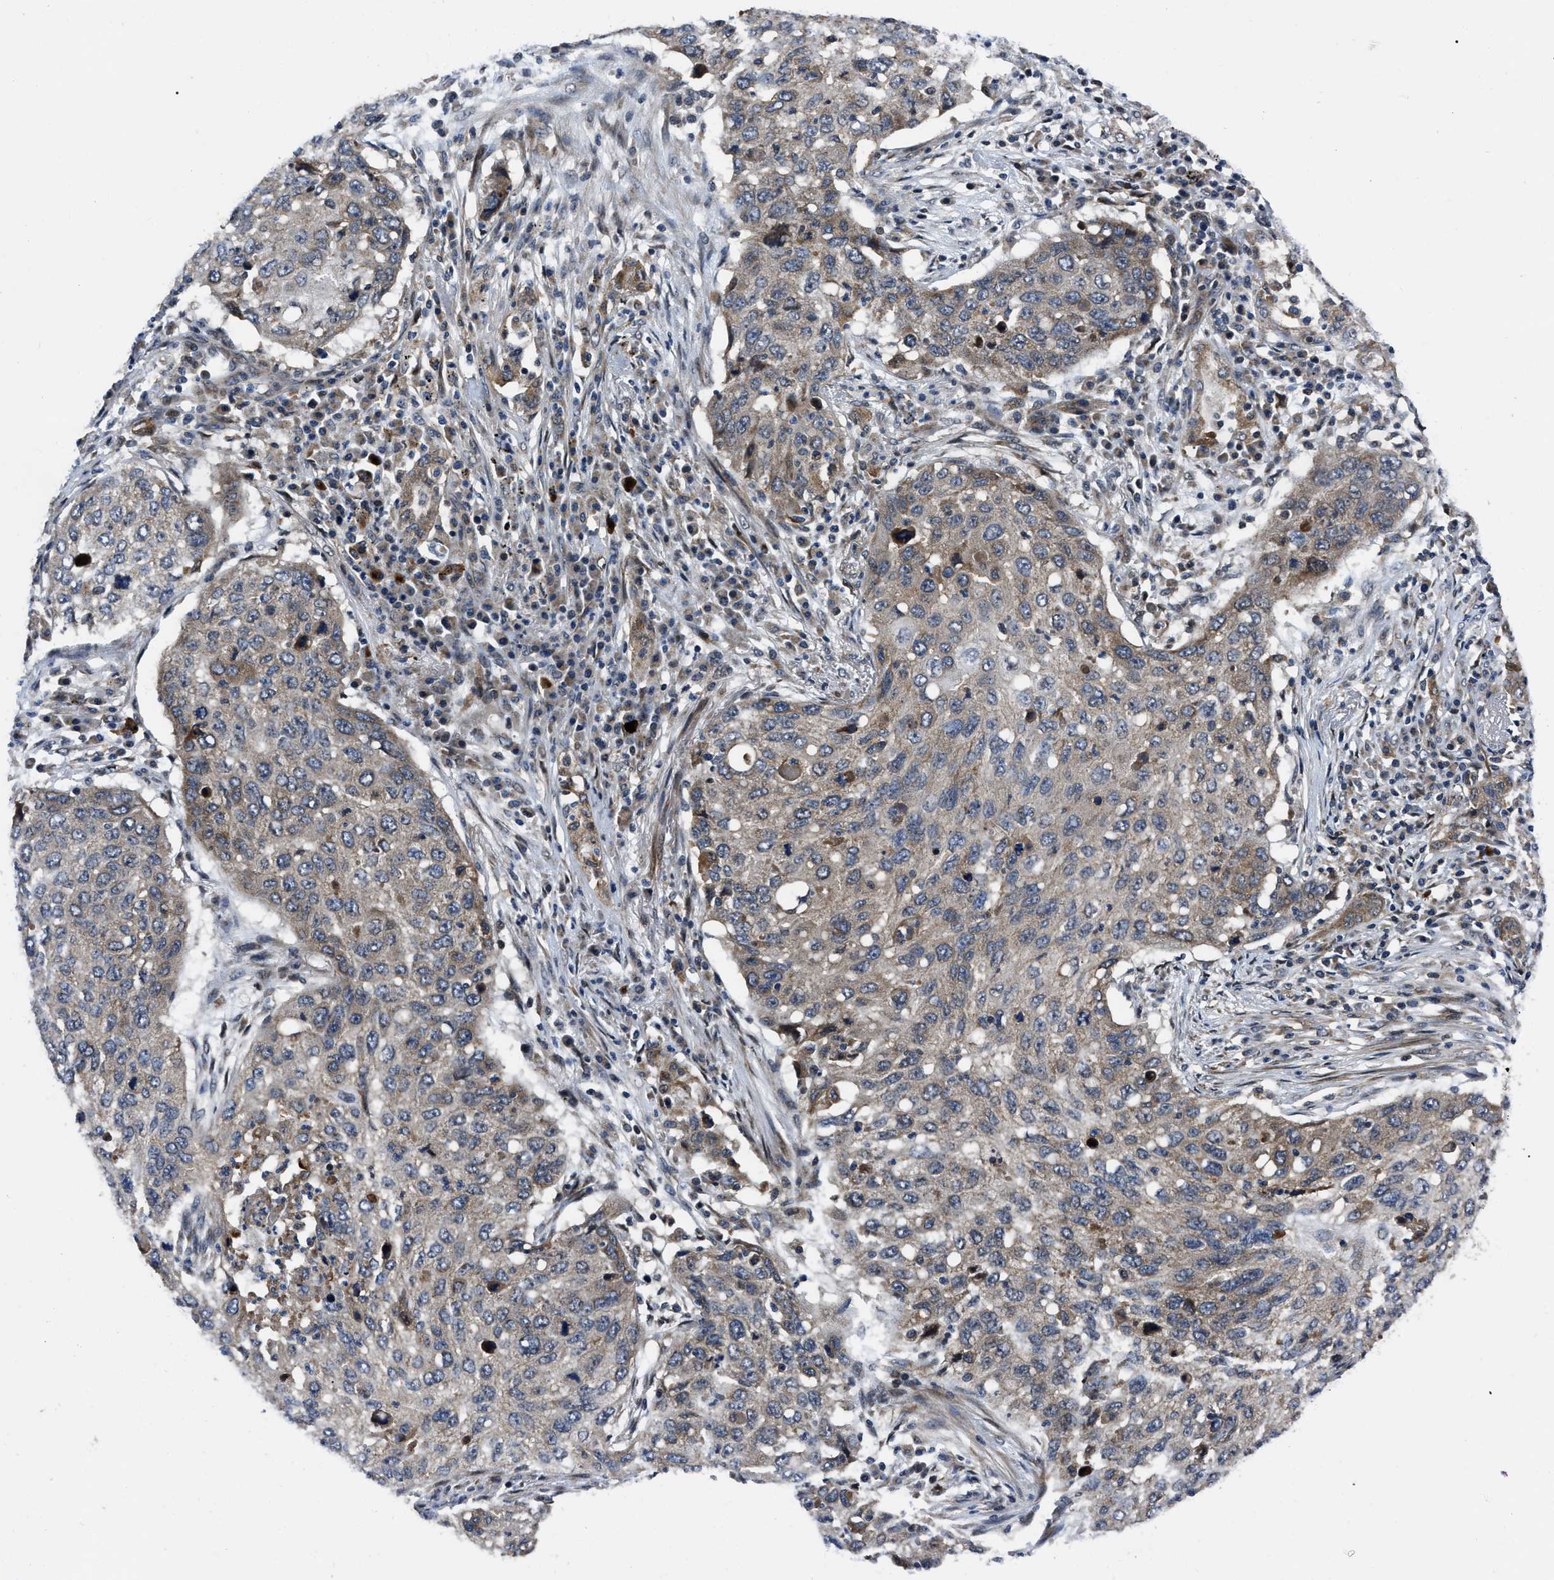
{"staining": {"intensity": "weak", "quantity": ">75%", "location": "cytoplasmic/membranous"}, "tissue": "lung cancer", "cell_type": "Tumor cells", "image_type": "cancer", "snomed": [{"axis": "morphology", "description": "Squamous cell carcinoma, NOS"}, {"axis": "topography", "description": "Lung"}], "caption": "The immunohistochemical stain labels weak cytoplasmic/membranous expression in tumor cells of lung cancer tissue.", "gene": "PPWD1", "patient": {"sex": "female", "age": 63}}